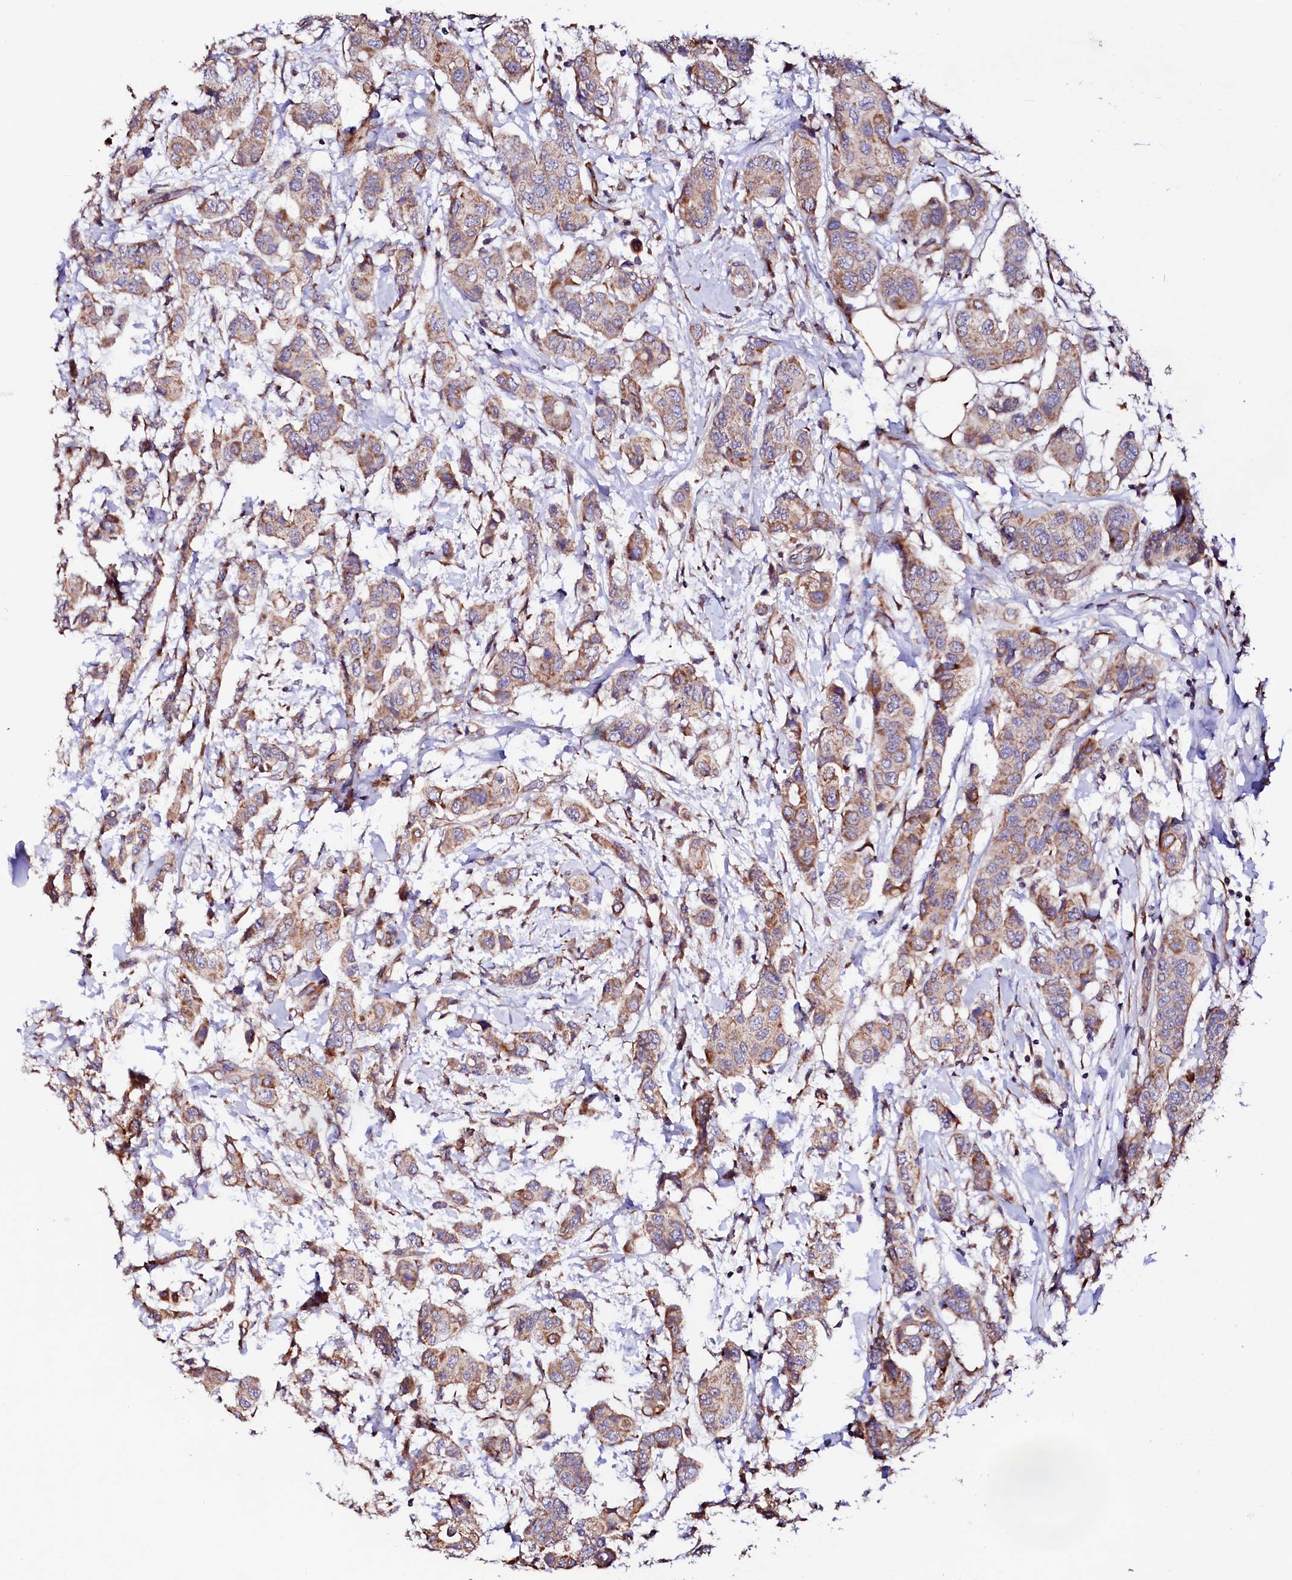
{"staining": {"intensity": "moderate", "quantity": ">75%", "location": "cytoplasmic/membranous"}, "tissue": "breast cancer", "cell_type": "Tumor cells", "image_type": "cancer", "snomed": [{"axis": "morphology", "description": "Lobular carcinoma"}, {"axis": "topography", "description": "Breast"}], "caption": "A brown stain labels moderate cytoplasmic/membranous expression of a protein in breast cancer tumor cells.", "gene": "UBE3C", "patient": {"sex": "female", "age": 51}}